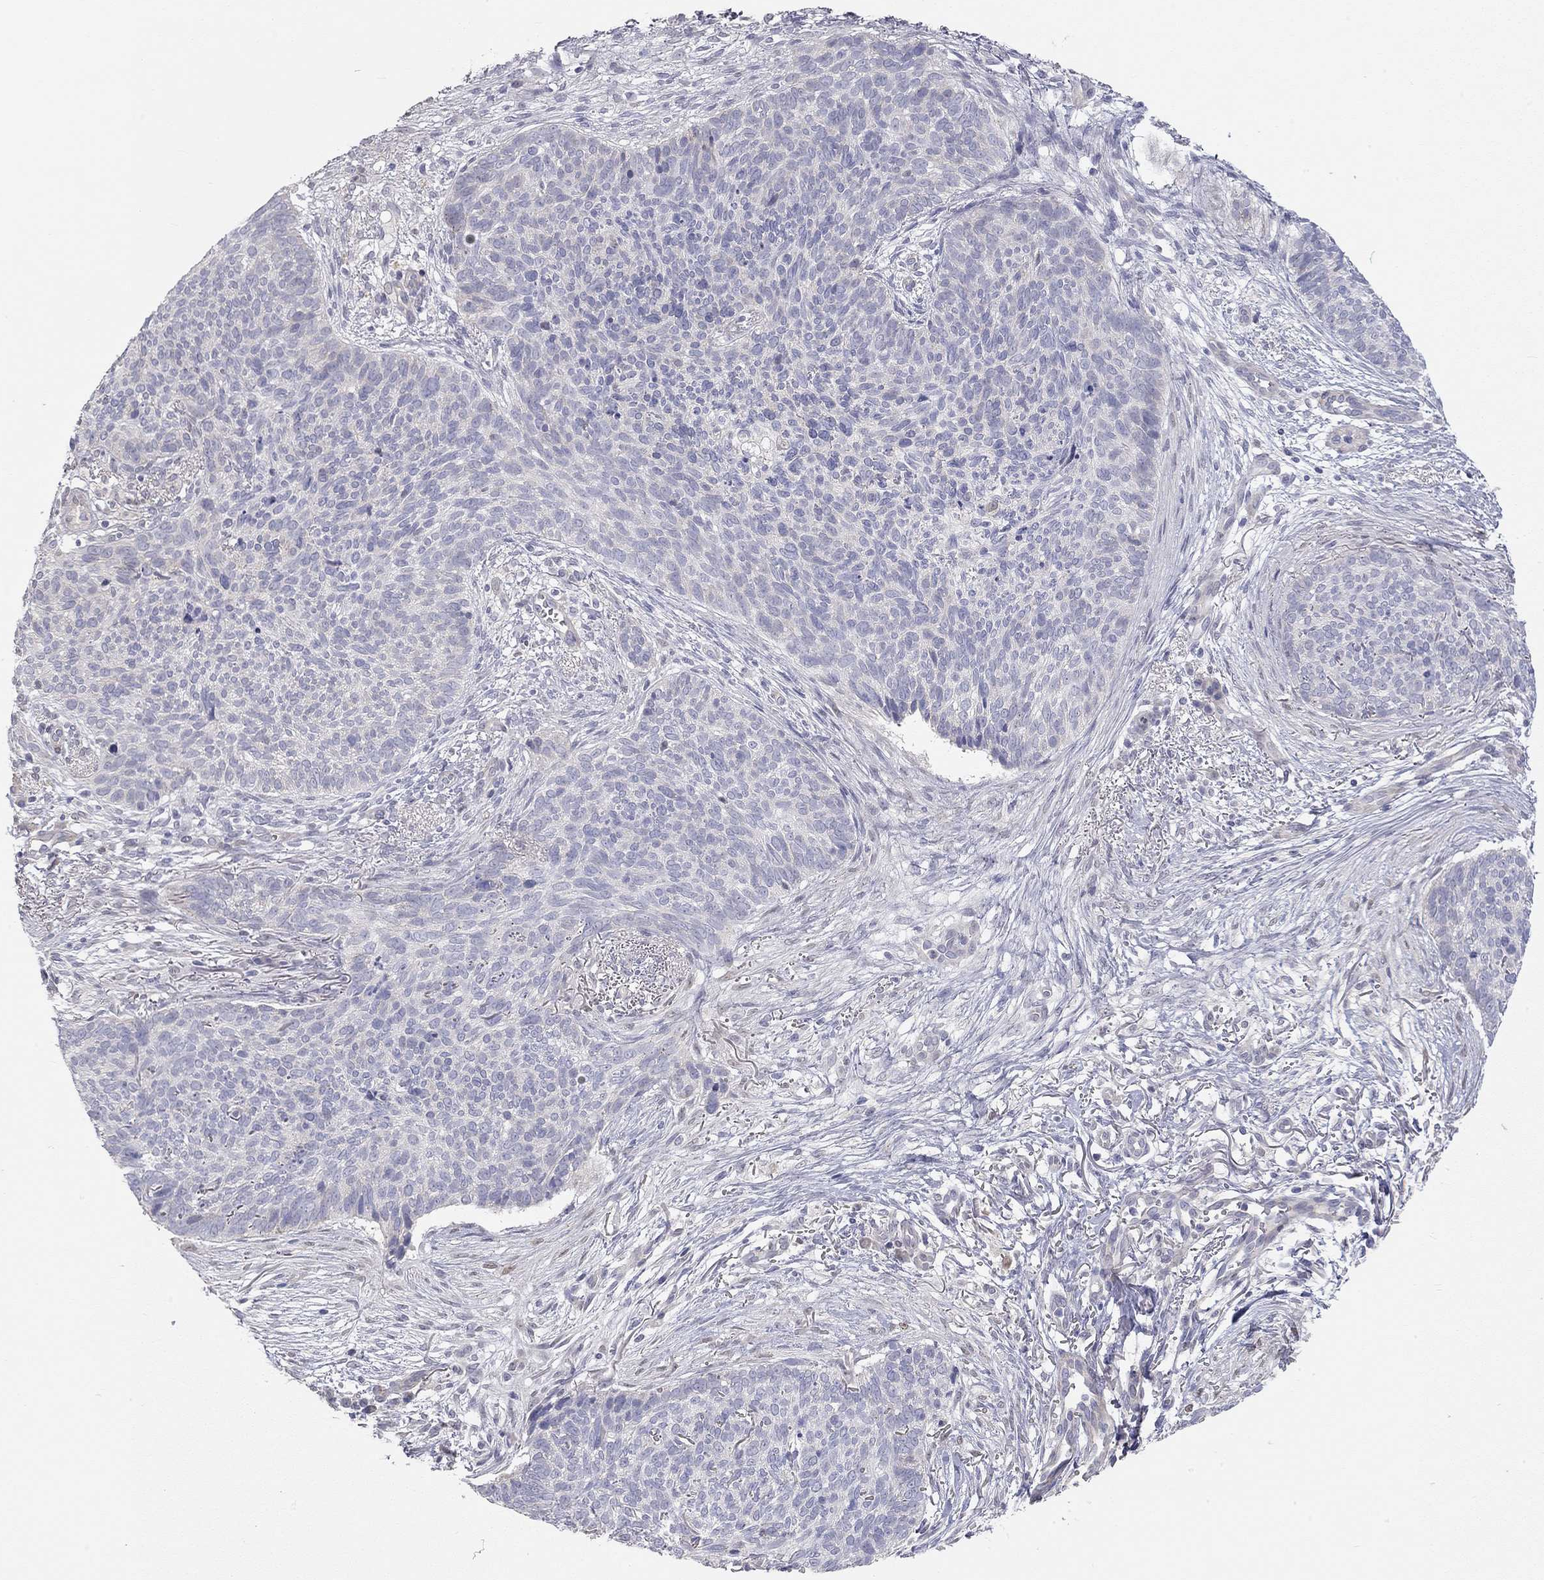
{"staining": {"intensity": "negative", "quantity": "none", "location": "none"}, "tissue": "skin cancer", "cell_type": "Tumor cells", "image_type": "cancer", "snomed": [{"axis": "morphology", "description": "Basal cell carcinoma"}, {"axis": "topography", "description": "Skin"}], "caption": "IHC image of neoplastic tissue: skin cancer (basal cell carcinoma) stained with DAB demonstrates no significant protein staining in tumor cells. The staining is performed using DAB (3,3'-diaminobenzidine) brown chromogen with nuclei counter-stained in using hematoxylin.", "gene": "PAPSS2", "patient": {"sex": "male", "age": 64}}